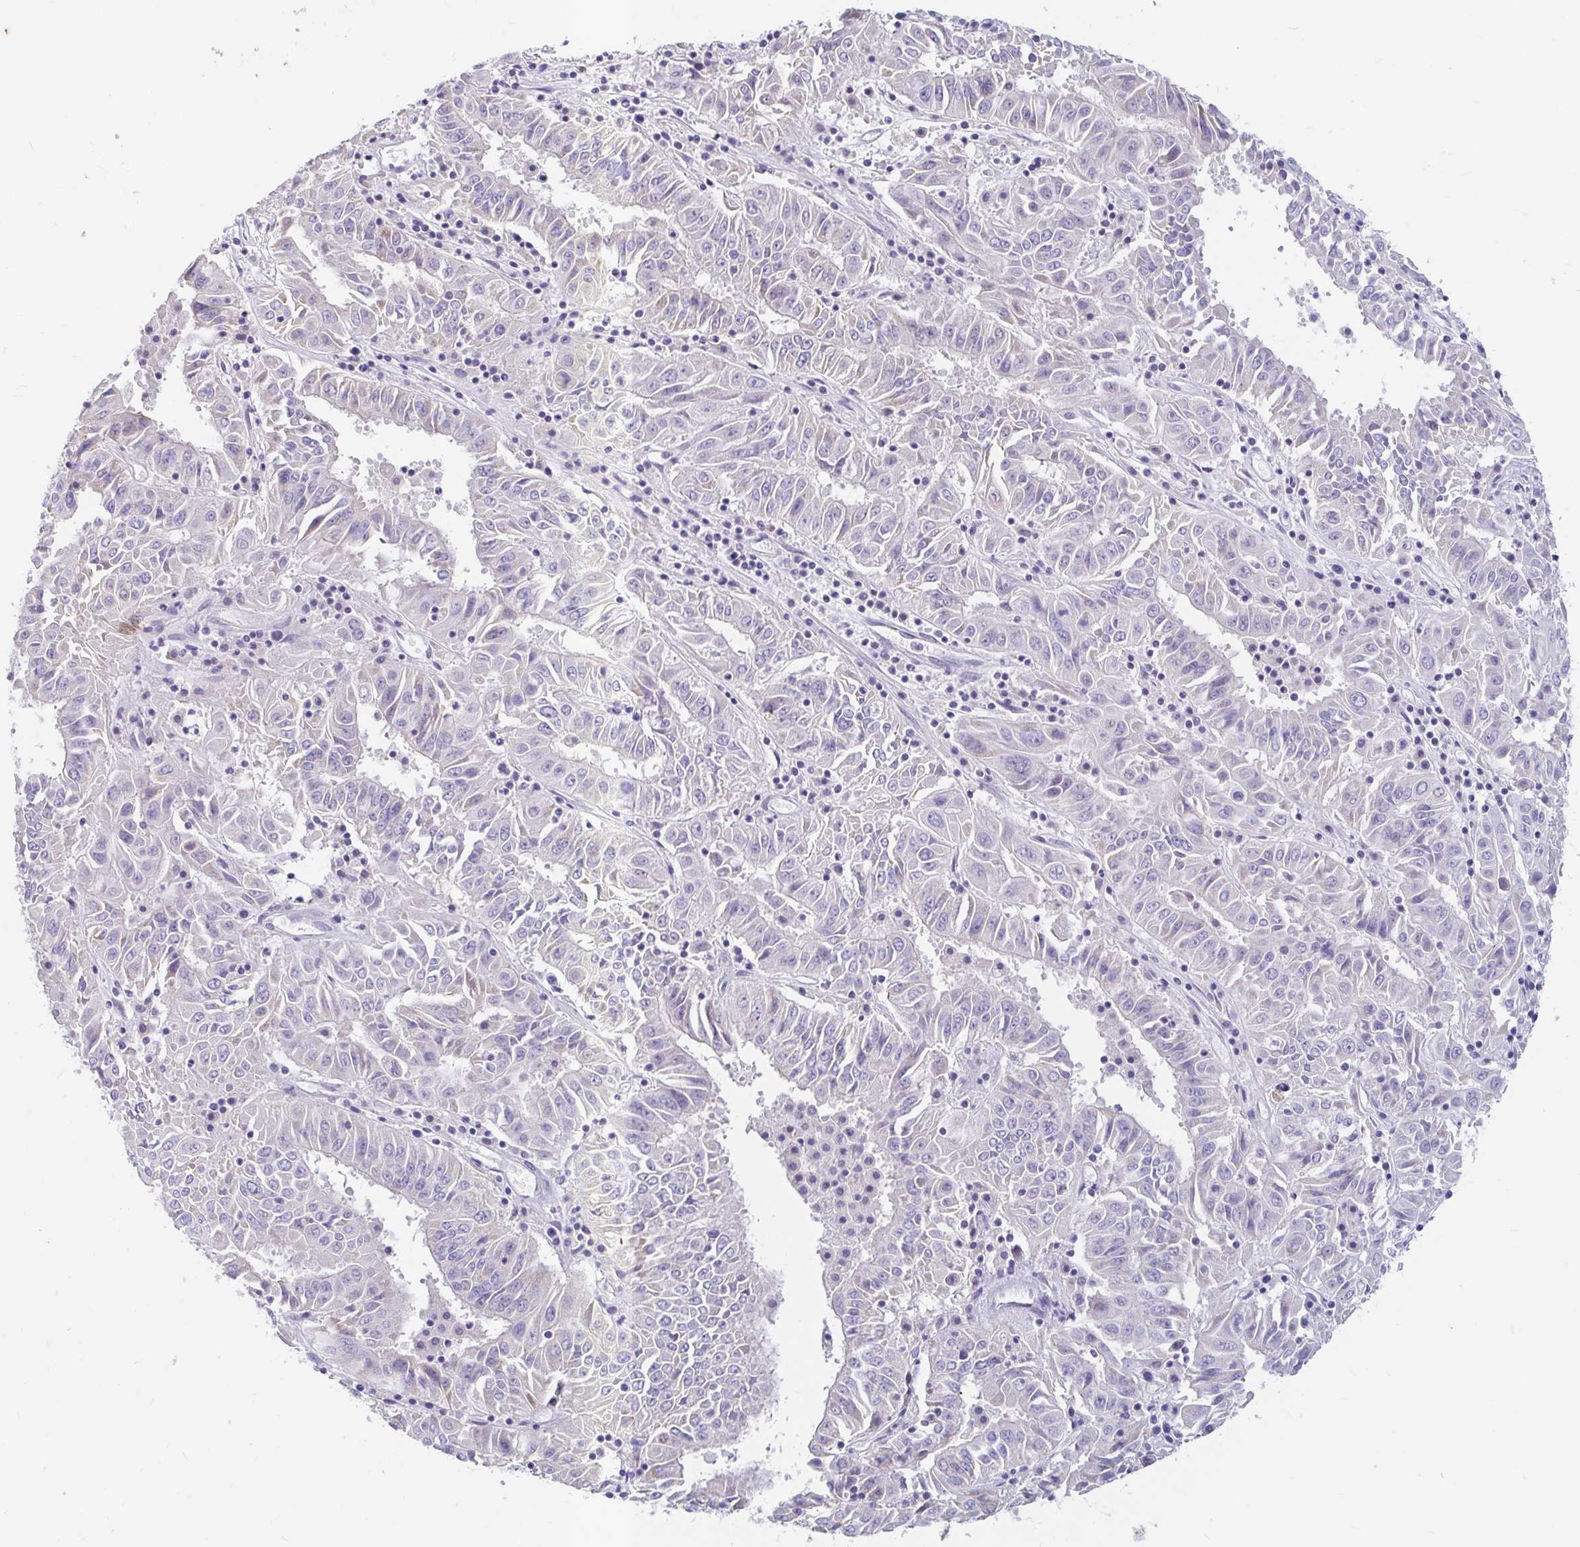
{"staining": {"intensity": "negative", "quantity": "none", "location": "none"}, "tissue": "pancreatic cancer", "cell_type": "Tumor cells", "image_type": "cancer", "snomed": [{"axis": "morphology", "description": "Adenocarcinoma, NOS"}, {"axis": "topography", "description": "Pancreas"}], "caption": "This photomicrograph is of pancreatic cancer stained with immunohistochemistry (IHC) to label a protein in brown with the nuclei are counter-stained blue. There is no positivity in tumor cells.", "gene": "ADH1A", "patient": {"sex": "male", "age": 63}}